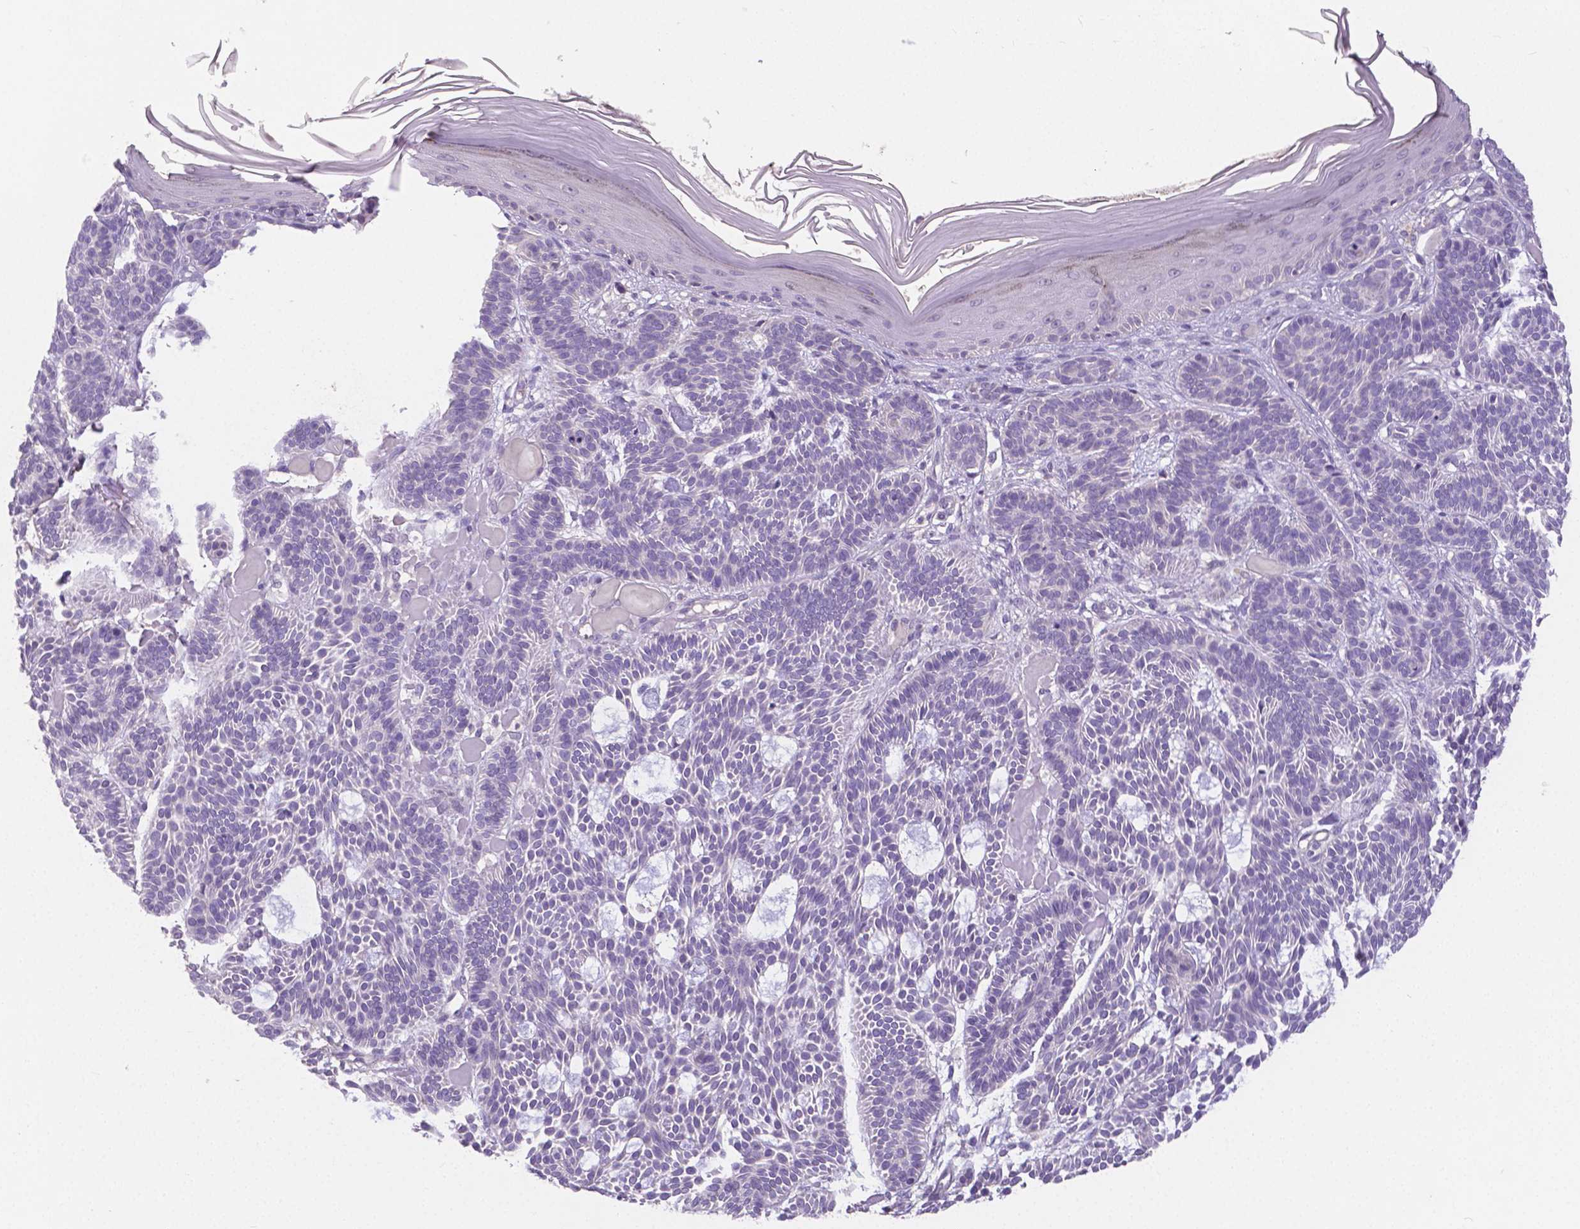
{"staining": {"intensity": "negative", "quantity": "none", "location": "none"}, "tissue": "skin cancer", "cell_type": "Tumor cells", "image_type": "cancer", "snomed": [{"axis": "morphology", "description": "Basal cell carcinoma"}, {"axis": "topography", "description": "Skin"}], "caption": "This is an immunohistochemistry photomicrograph of human skin basal cell carcinoma. There is no expression in tumor cells.", "gene": "CRMP1", "patient": {"sex": "male", "age": 85}}